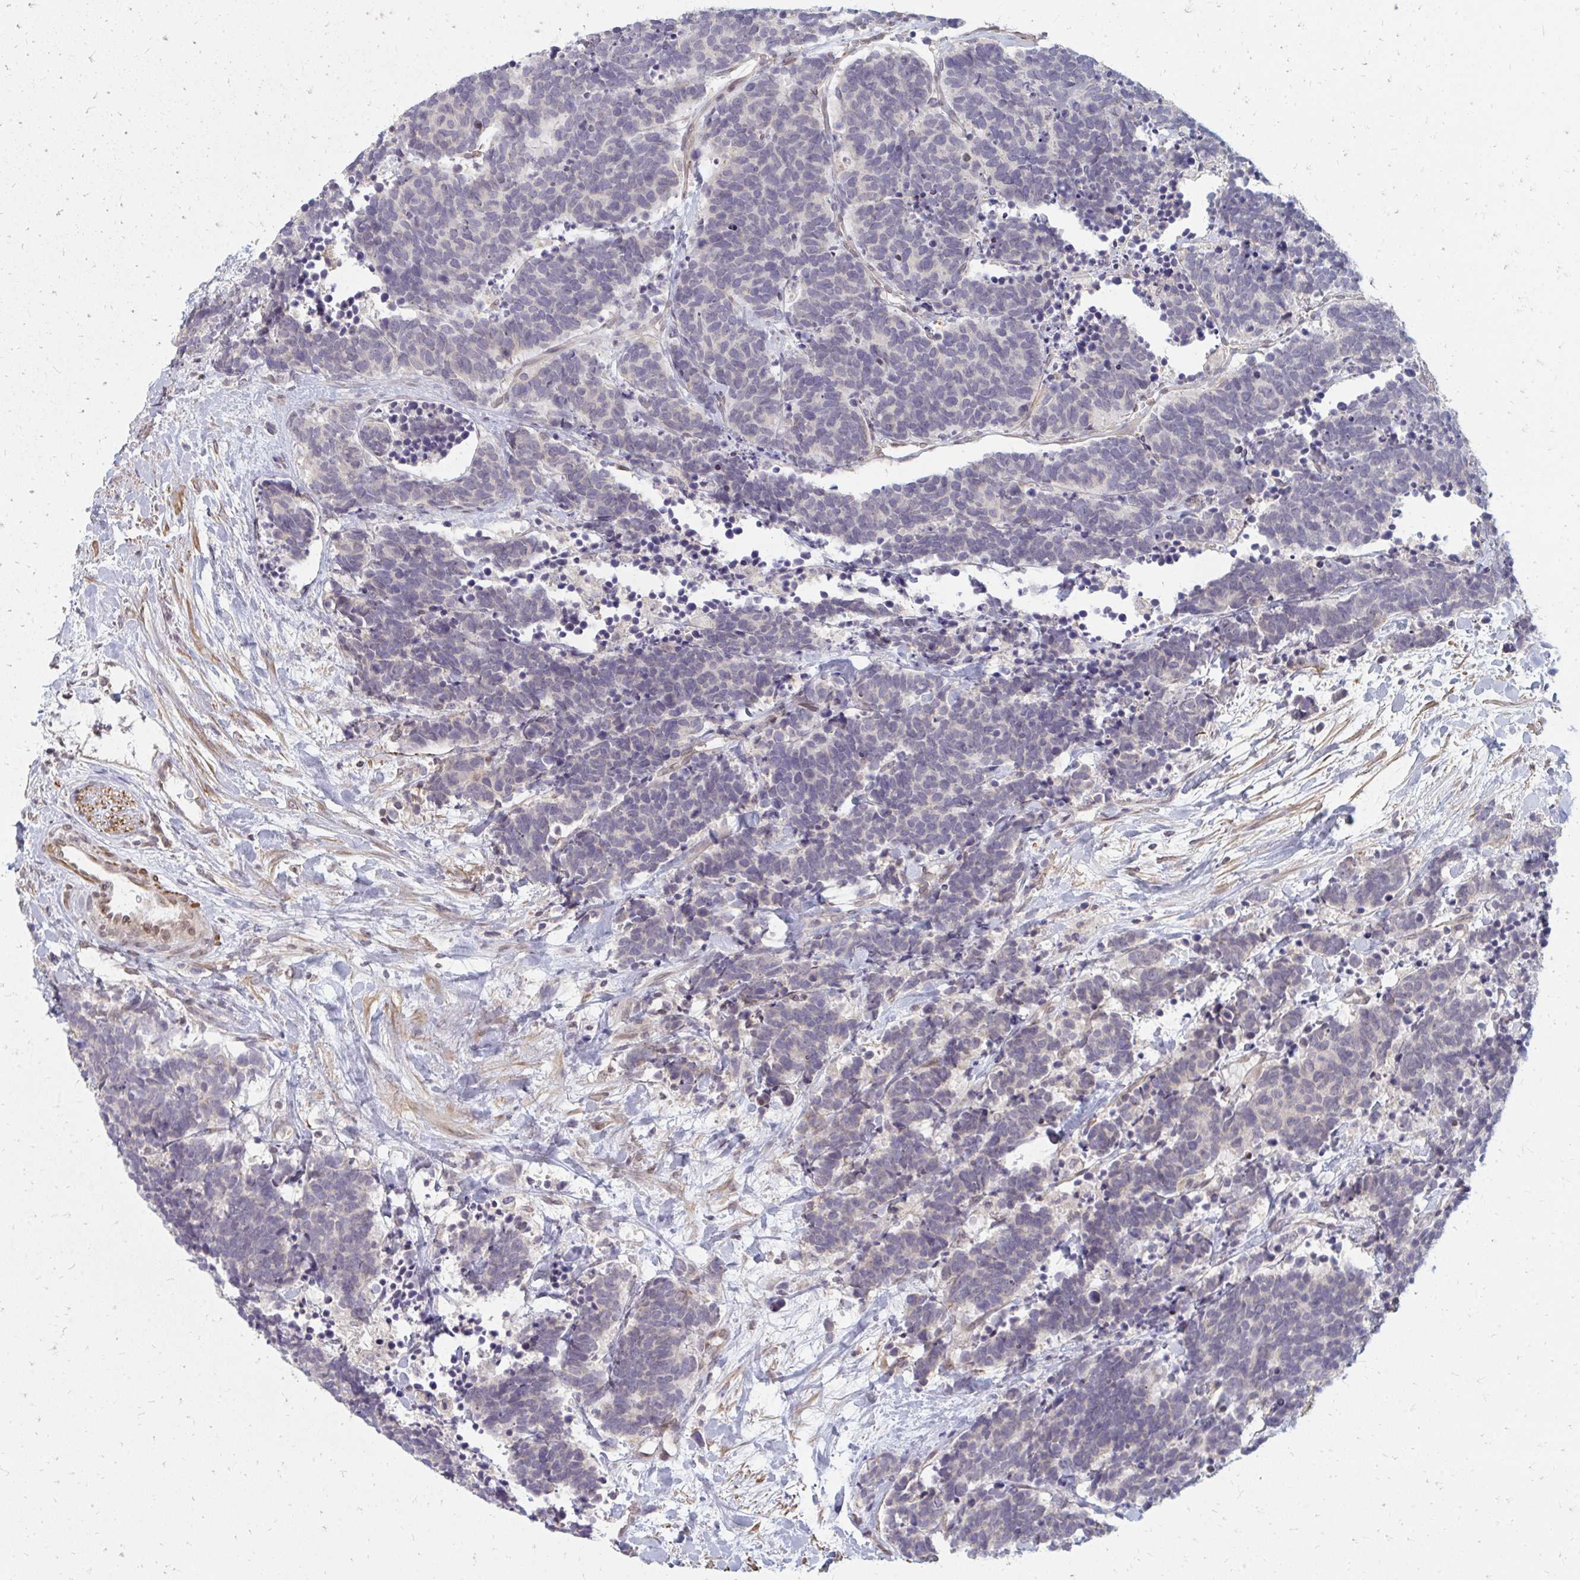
{"staining": {"intensity": "negative", "quantity": "none", "location": "none"}, "tissue": "carcinoid", "cell_type": "Tumor cells", "image_type": "cancer", "snomed": [{"axis": "morphology", "description": "Carcinoma, NOS"}, {"axis": "morphology", "description": "Carcinoid, malignant, NOS"}, {"axis": "topography", "description": "Prostate"}], "caption": "The image shows no staining of tumor cells in carcinoid (malignant).", "gene": "GPC5", "patient": {"sex": "male", "age": 57}}